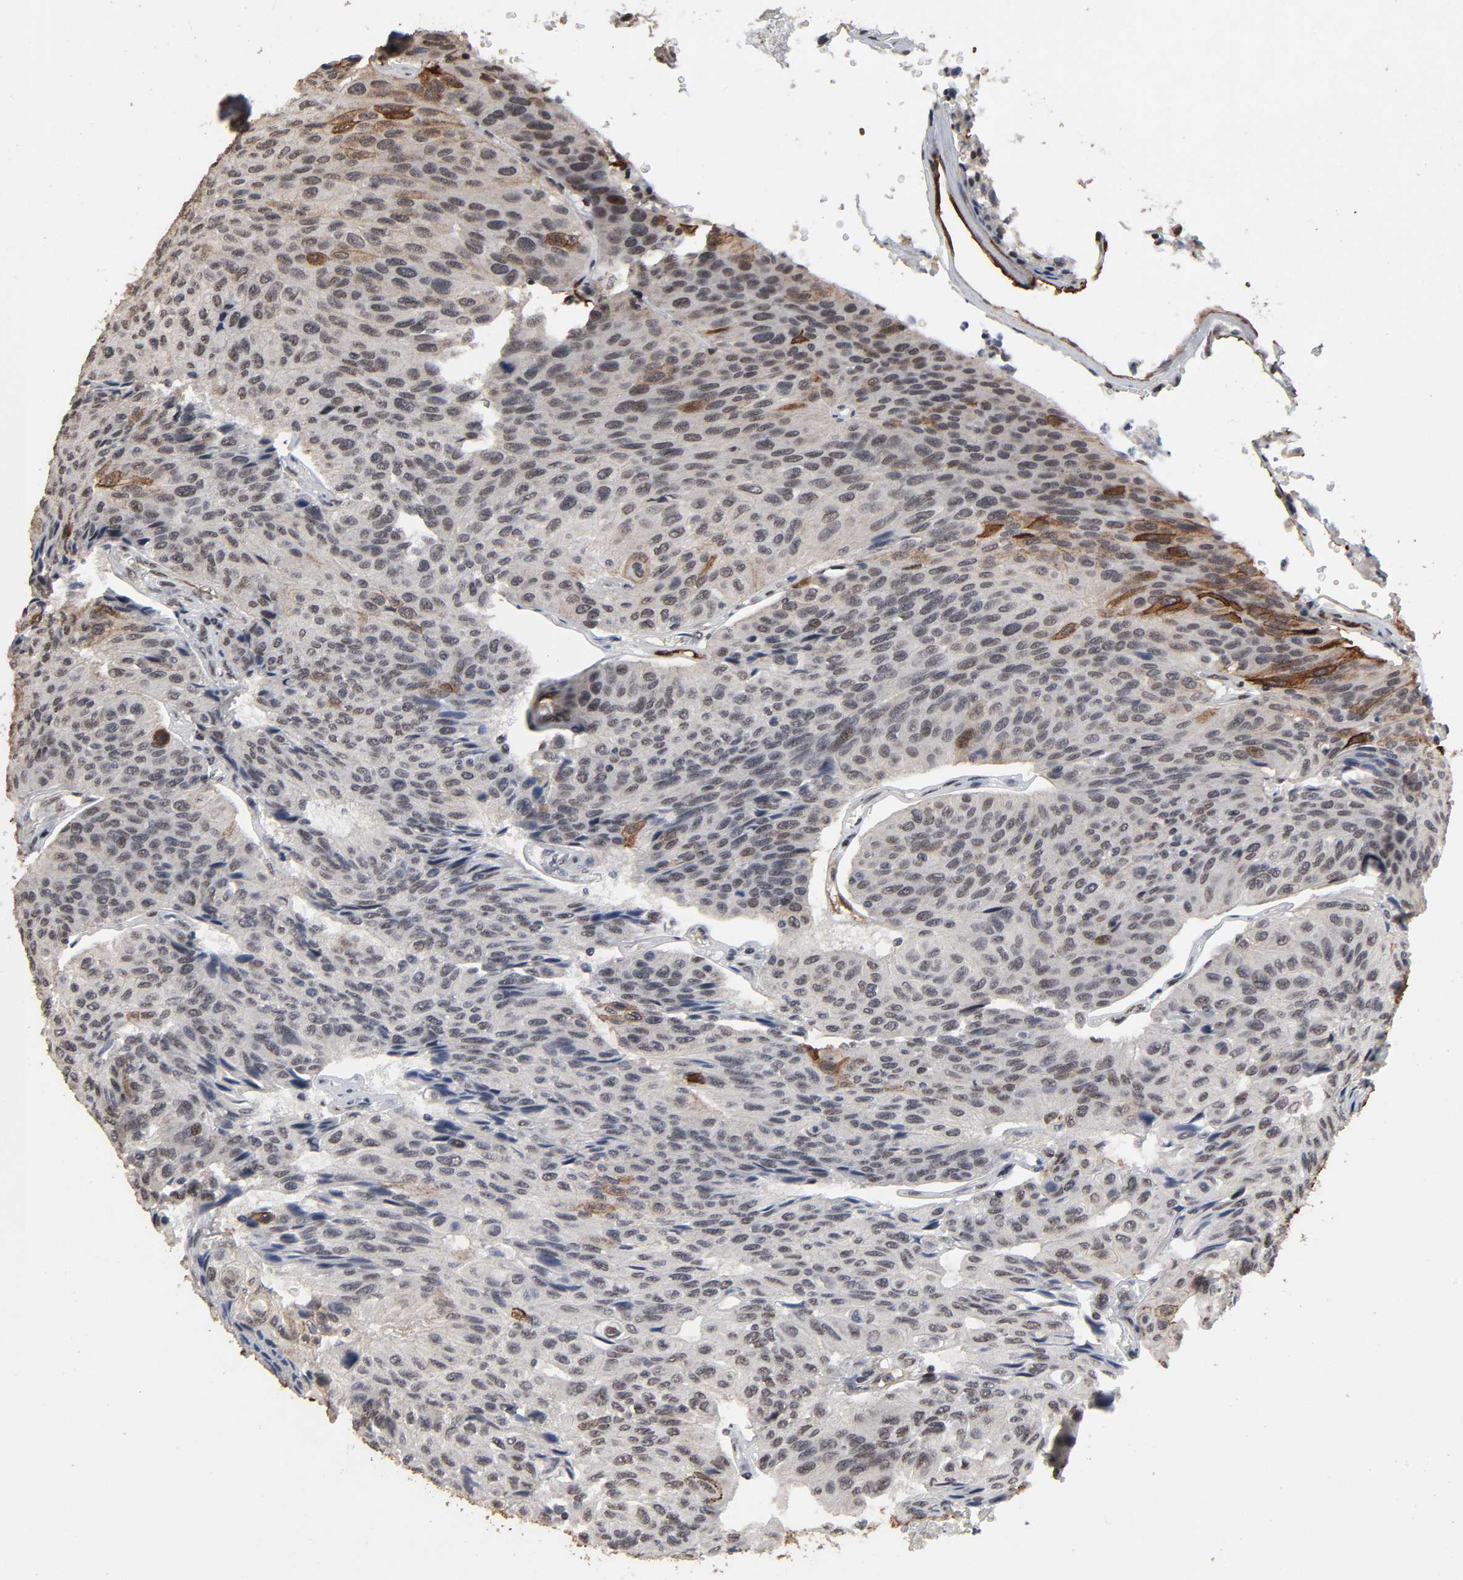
{"staining": {"intensity": "strong", "quantity": "<25%", "location": "cytoplasmic/membranous,nuclear"}, "tissue": "urothelial cancer", "cell_type": "Tumor cells", "image_type": "cancer", "snomed": [{"axis": "morphology", "description": "Urothelial carcinoma, High grade"}, {"axis": "topography", "description": "Urinary bladder"}], "caption": "A histopathology image of human urothelial carcinoma (high-grade) stained for a protein demonstrates strong cytoplasmic/membranous and nuclear brown staining in tumor cells. (IHC, brightfield microscopy, high magnification).", "gene": "AHNAK2", "patient": {"sex": "male", "age": 66}}